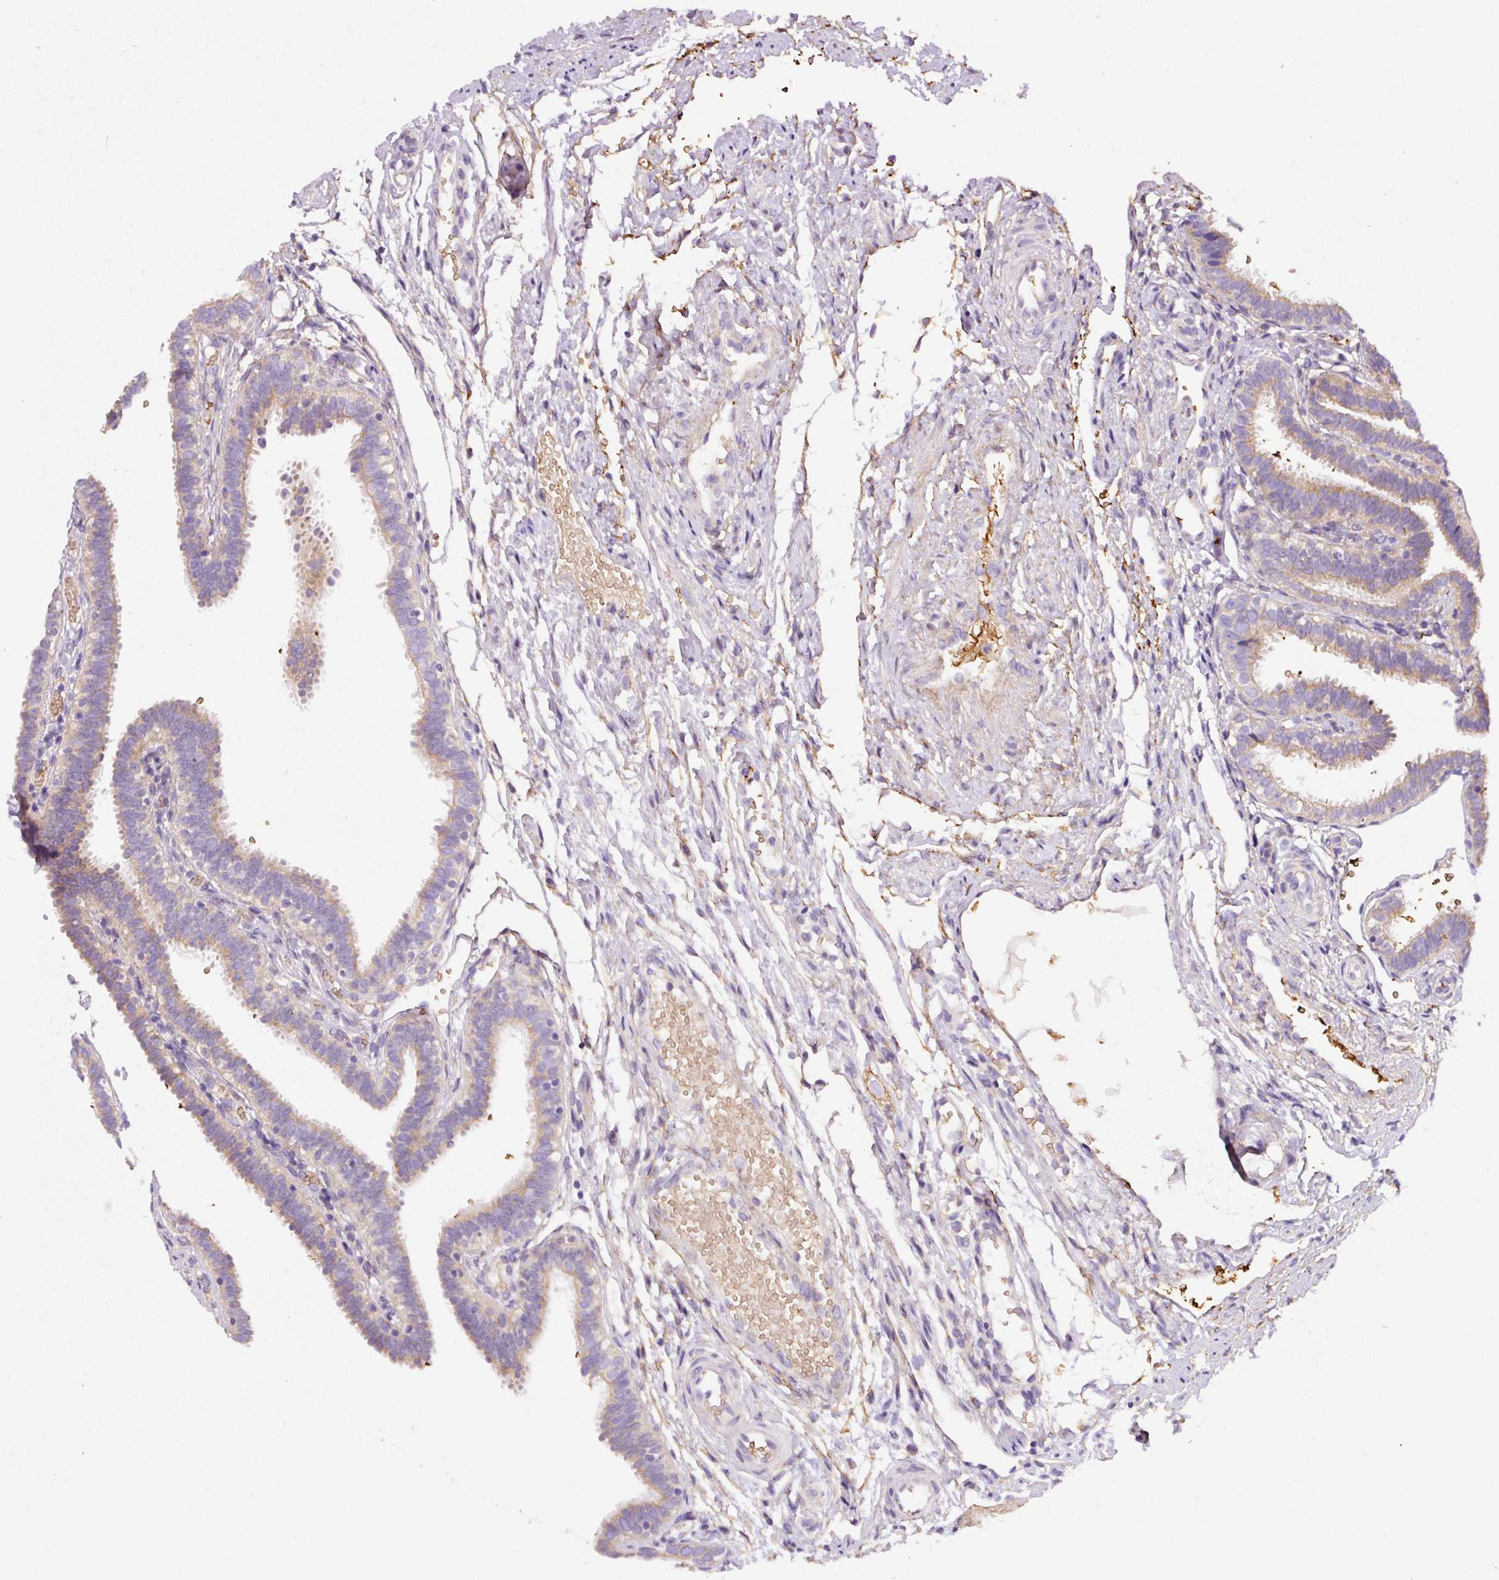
{"staining": {"intensity": "weak", "quantity": "25%-75%", "location": "cytoplasmic/membranous"}, "tissue": "fallopian tube", "cell_type": "Glandular cells", "image_type": "normal", "snomed": [{"axis": "morphology", "description": "Normal tissue, NOS"}, {"axis": "topography", "description": "Fallopian tube"}], "caption": "A photomicrograph of human fallopian tube stained for a protein shows weak cytoplasmic/membranous brown staining in glandular cells.", "gene": "PRRC2A", "patient": {"sex": "female", "age": 37}}